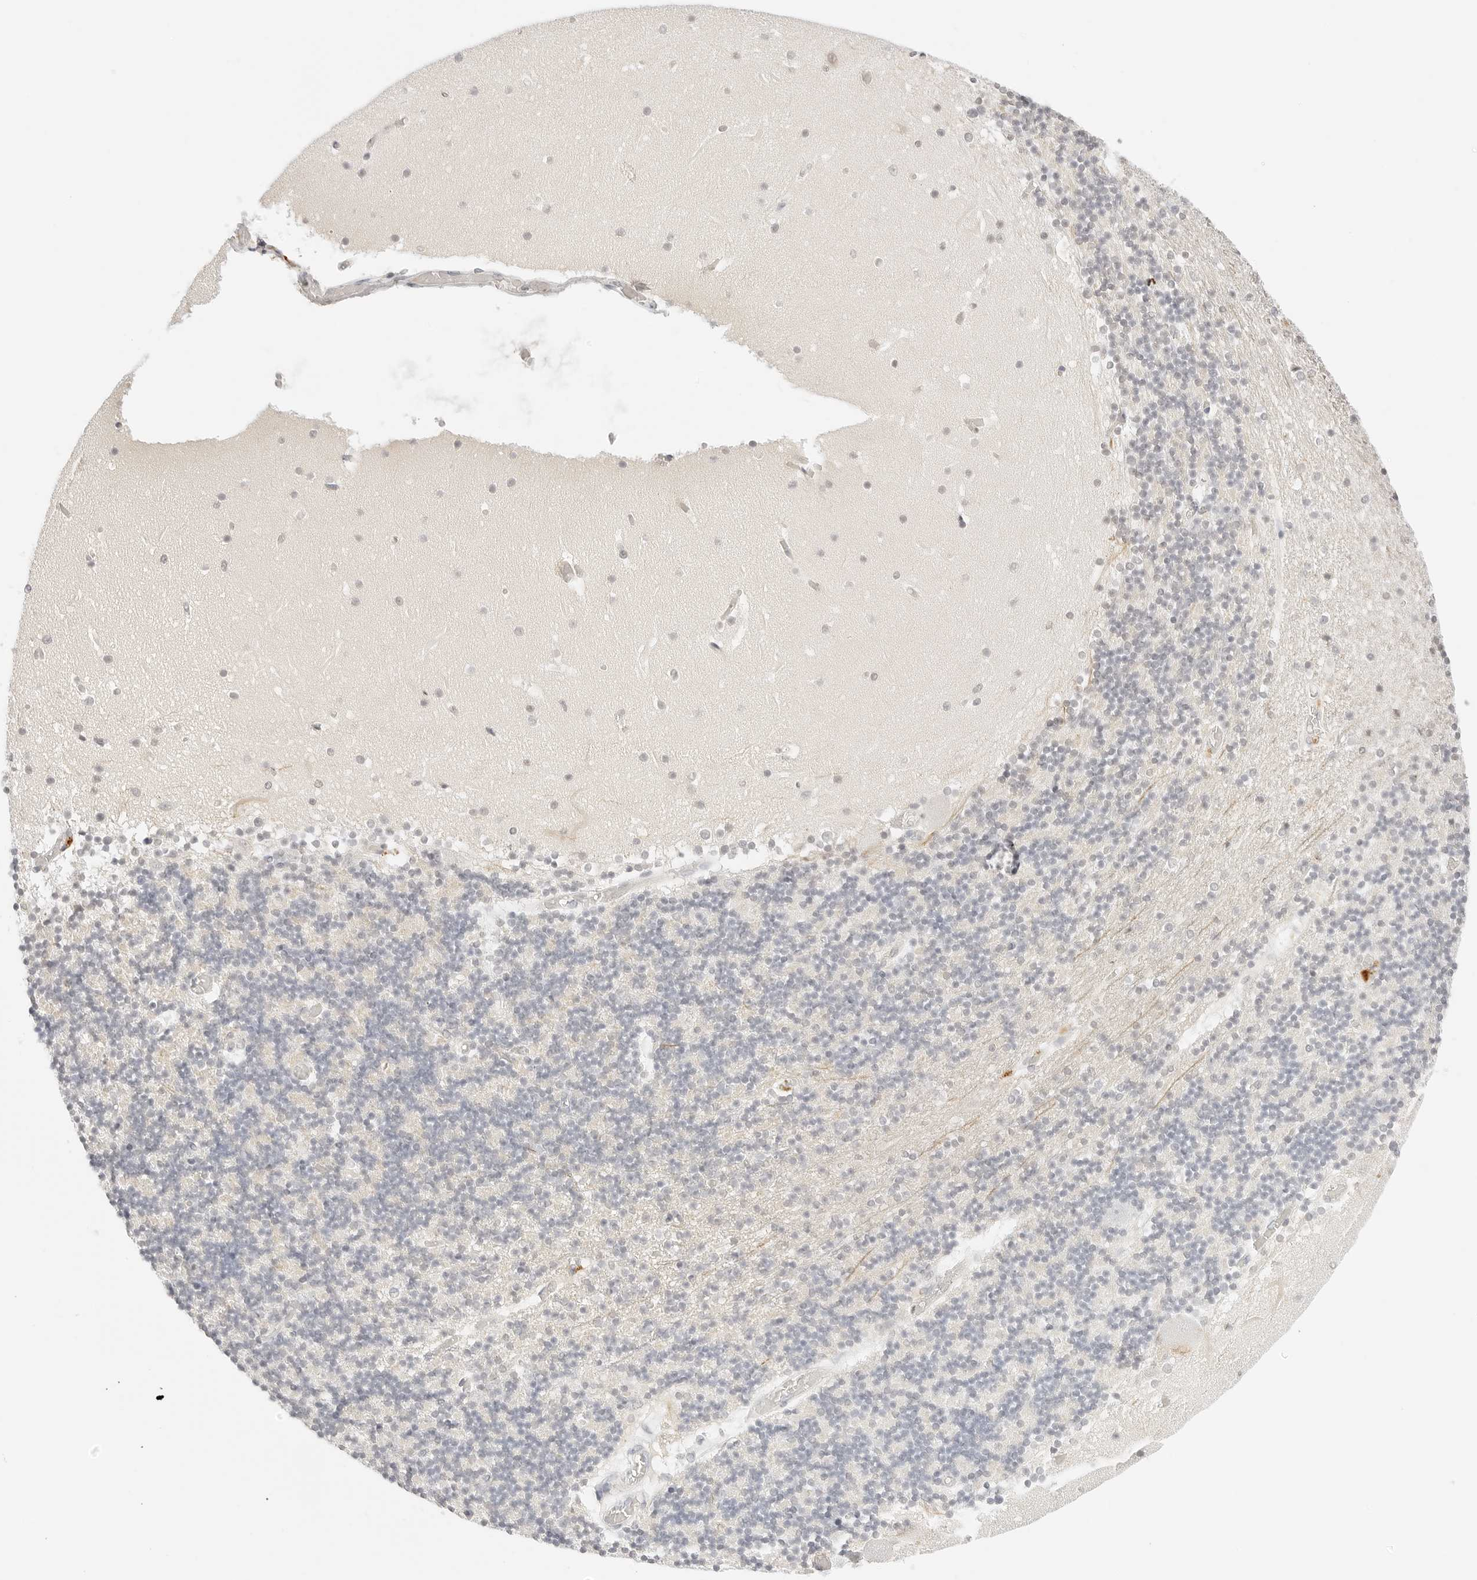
{"staining": {"intensity": "negative", "quantity": "none", "location": "none"}, "tissue": "cerebellum", "cell_type": "Cells in granular layer", "image_type": "normal", "snomed": [{"axis": "morphology", "description": "Normal tissue, NOS"}, {"axis": "topography", "description": "Cerebellum"}], "caption": "This is an immunohistochemistry (IHC) image of benign cerebellum. There is no positivity in cells in granular layer.", "gene": "XKR4", "patient": {"sex": "female", "age": 28}}